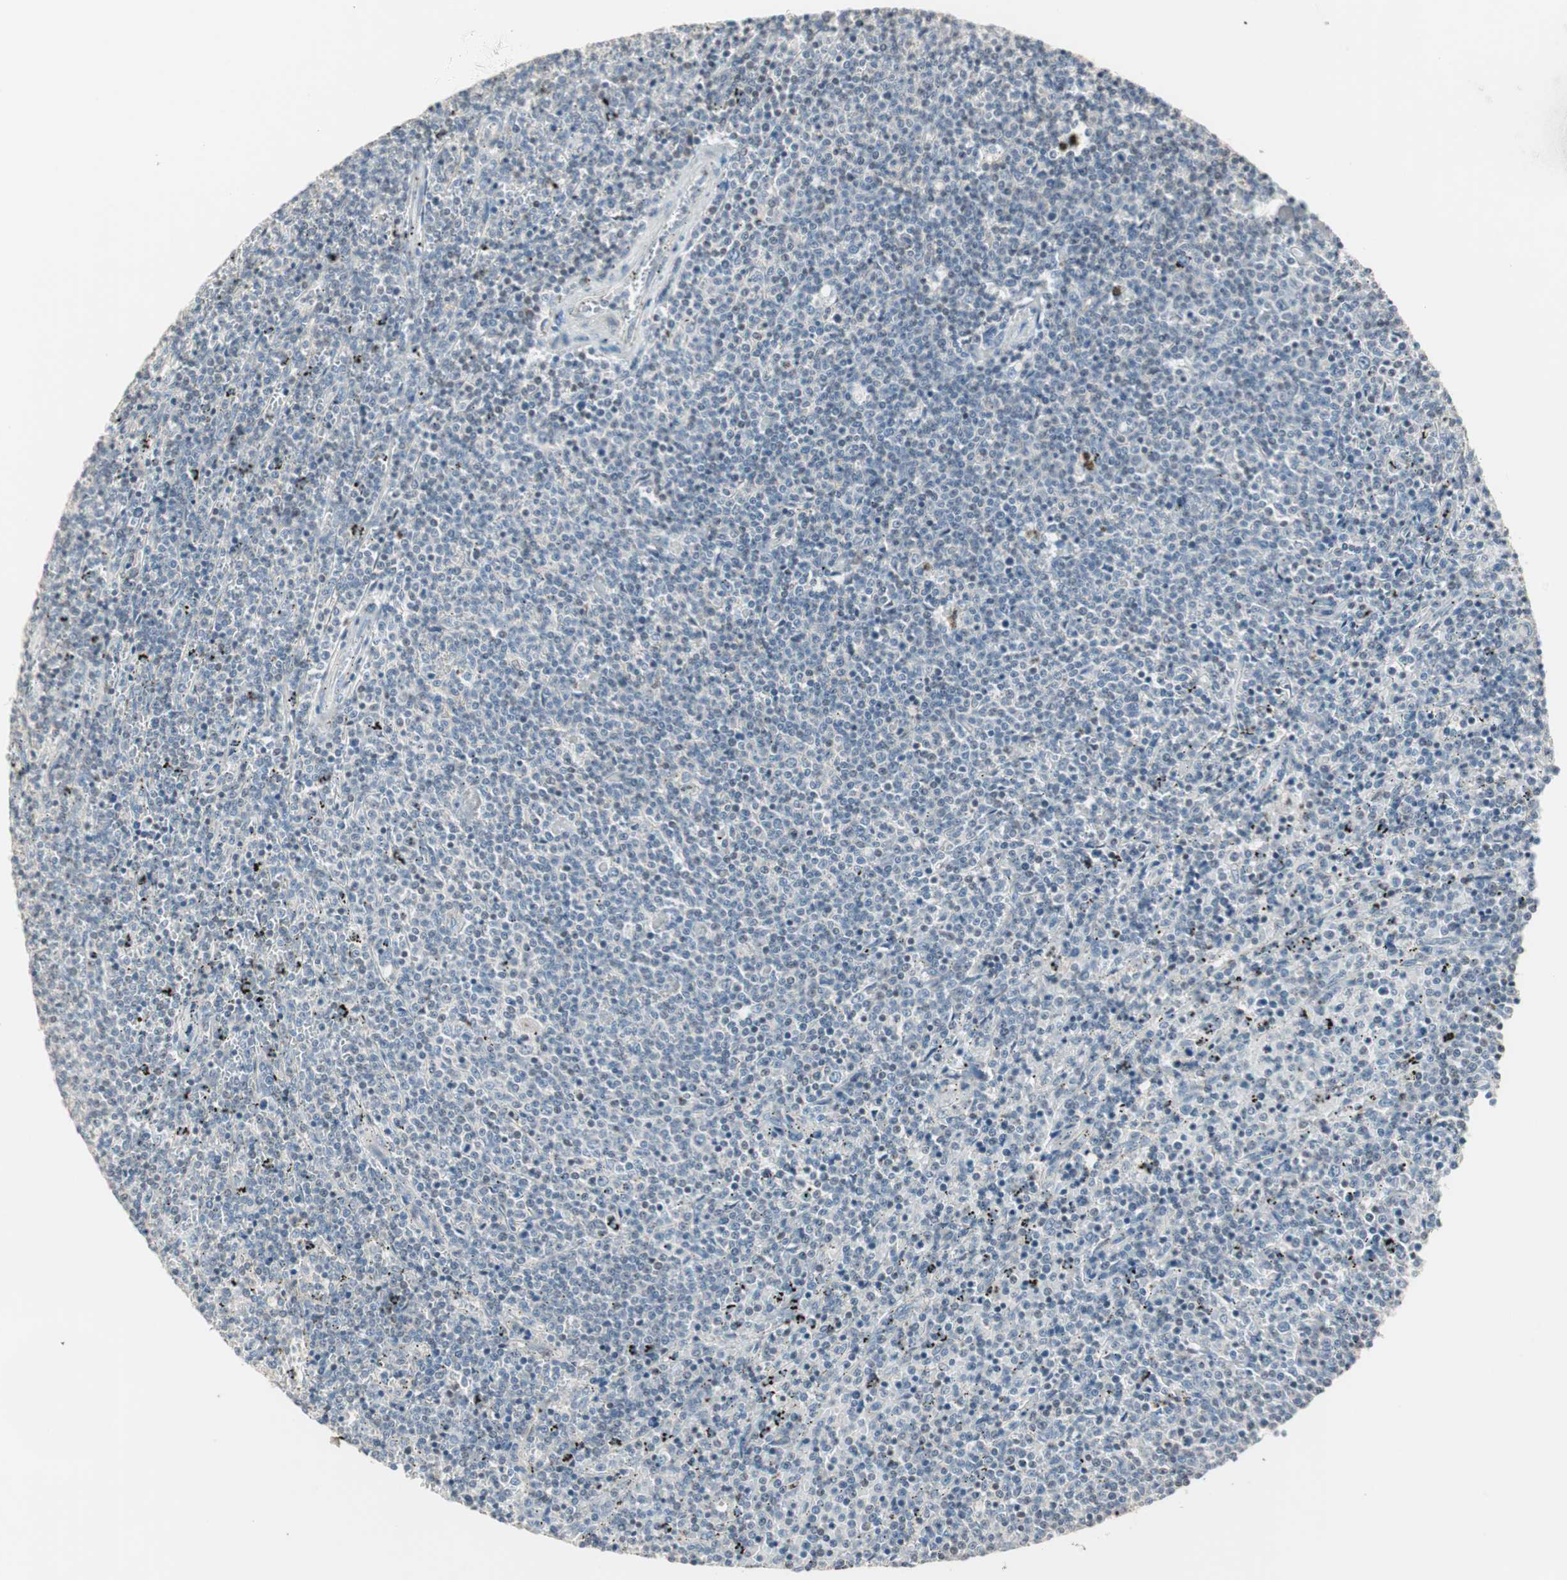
{"staining": {"intensity": "negative", "quantity": "none", "location": "none"}, "tissue": "lymphoma", "cell_type": "Tumor cells", "image_type": "cancer", "snomed": [{"axis": "morphology", "description": "Malignant lymphoma, non-Hodgkin's type, Low grade"}, {"axis": "topography", "description": "Spleen"}], "caption": "Immunohistochemistry micrograph of neoplastic tissue: human low-grade malignant lymphoma, non-Hodgkin's type stained with DAB displays no significant protein positivity in tumor cells.", "gene": "PDZK1", "patient": {"sex": "female", "age": 50}}